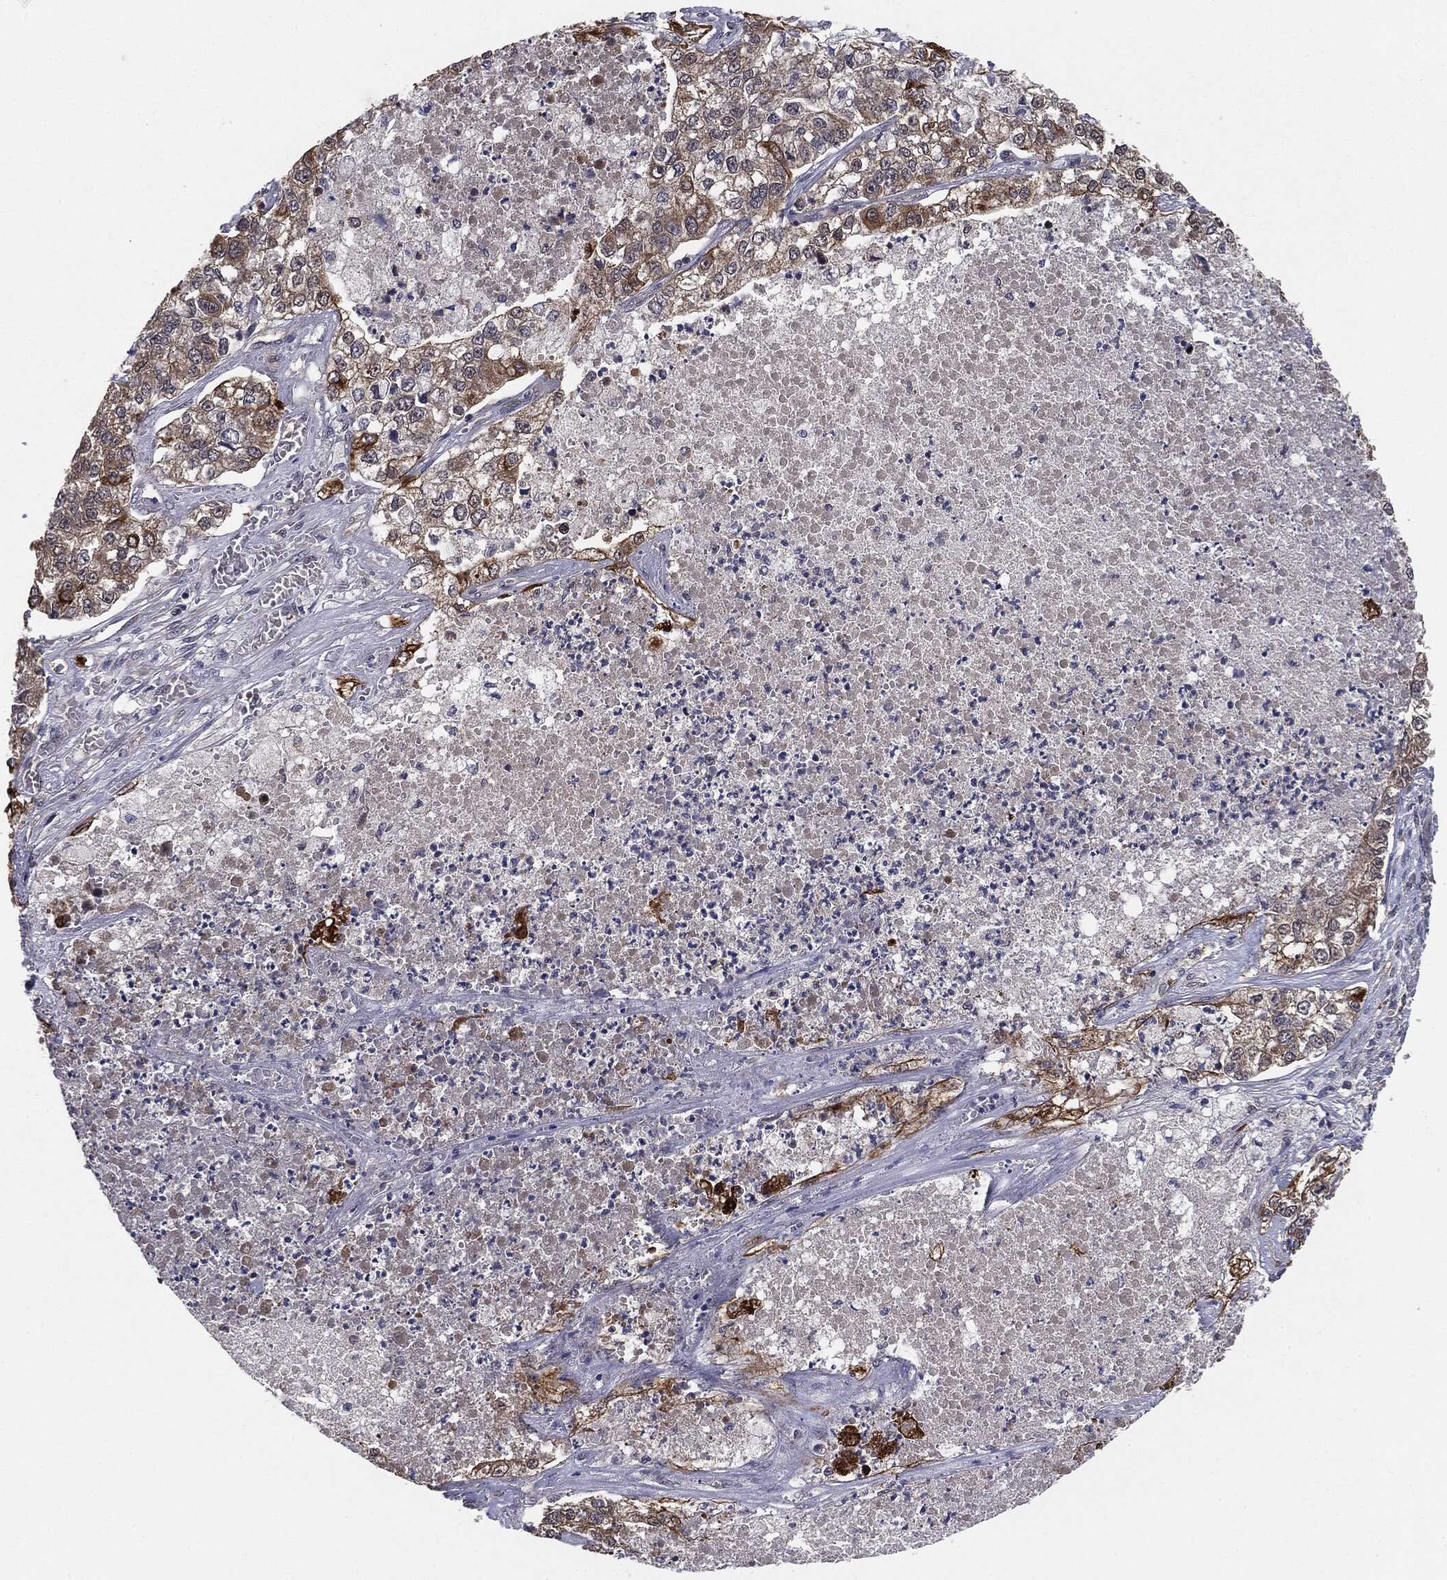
{"staining": {"intensity": "moderate", "quantity": "25%-75%", "location": "cytoplasmic/membranous"}, "tissue": "lung cancer", "cell_type": "Tumor cells", "image_type": "cancer", "snomed": [{"axis": "morphology", "description": "Adenocarcinoma, NOS"}, {"axis": "topography", "description": "Lung"}], "caption": "Protein staining demonstrates moderate cytoplasmic/membranous expression in approximately 25%-75% of tumor cells in lung adenocarcinoma. (brown staining indicates protein expression, while blue staining denotes nuclei).", "gene": "KRT7", "patient": {"sex": "male", "age": 49}}